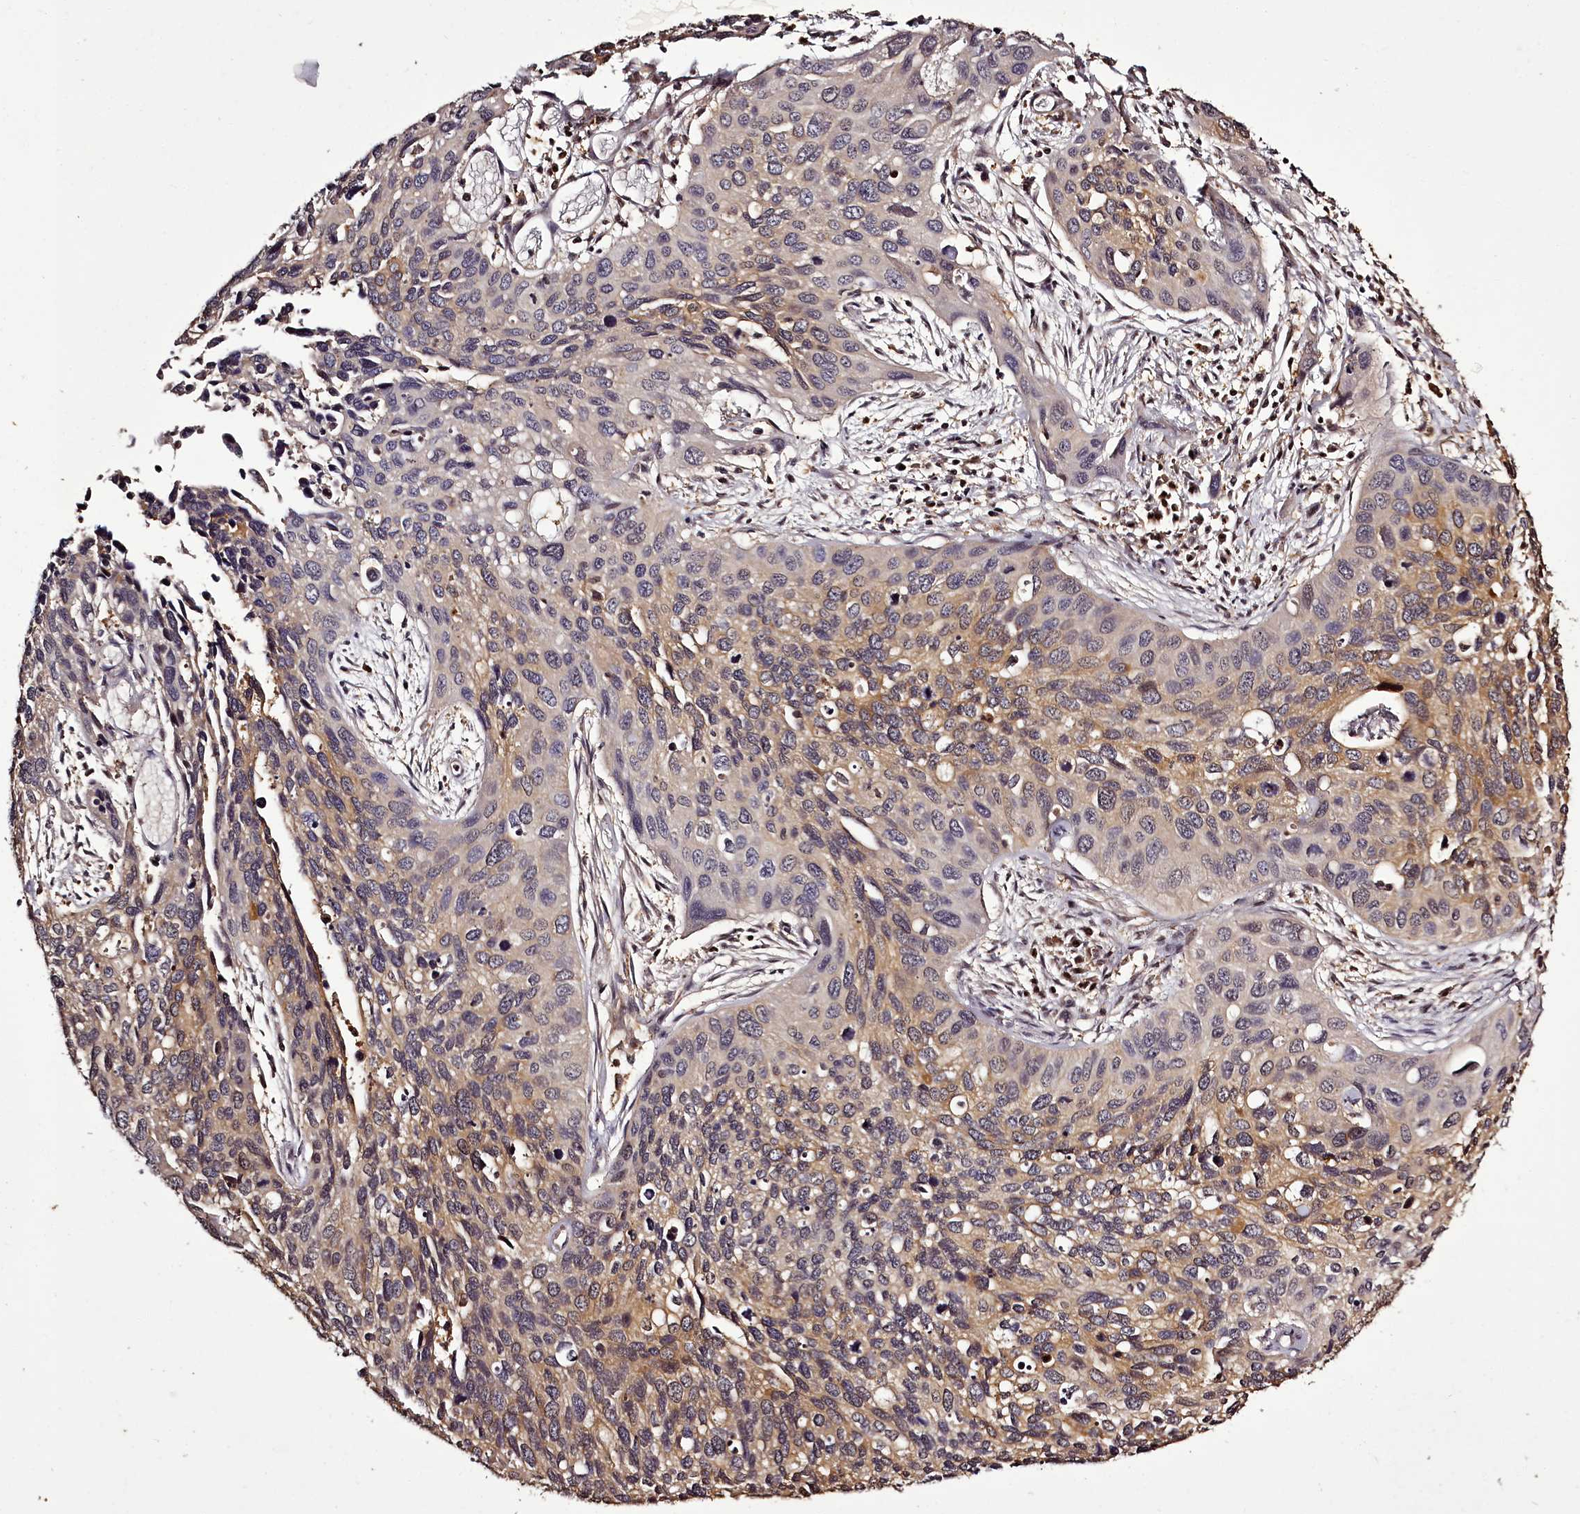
{"staining": {"intensity": "weak", "quantity": "25%-75%", "location": "cytoplasmic/membranous"}, "tissue": "cervical cancer", "cell_type": "Tumor cells", "image_type": "cancer", "snomed": [{"axis": "morphology", "description": "Squamous cell carcinoma, NOS"}, {"axis": "topography", "description": "Cervix"}], "caption": "IHC image of neoplastic tissue: human cervical cancer (squamous cell carcinoma) stained using IHC demonstrates low levels of weak protein expression localized specifically in the cytoplasmic/membranous of tumor cells, appearing as a cytoplasmic/membranous brown color.", "gene": "NPRL2", "patient": {"sex": "female", "age": 55}}